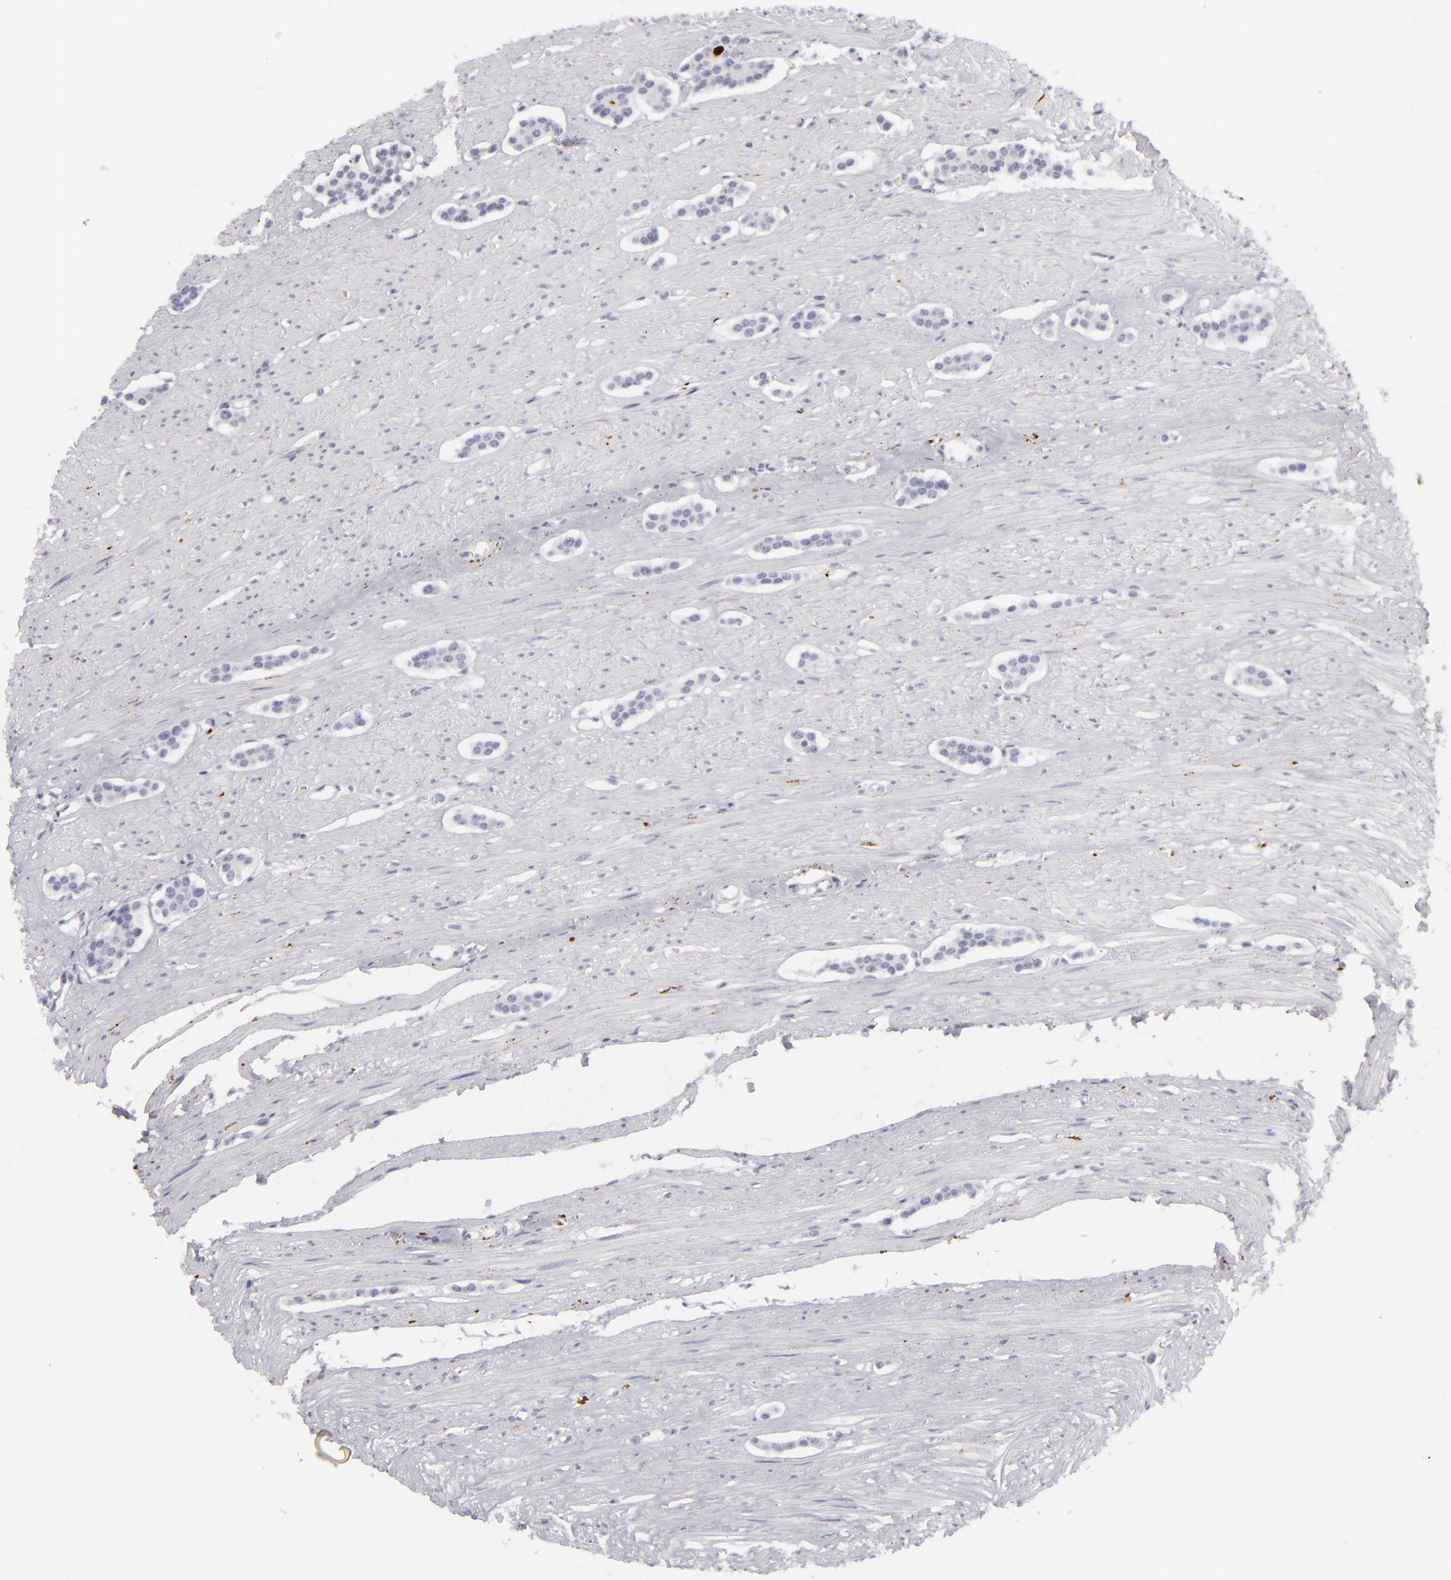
{"staining": {"intensity": "negative", "quantity": "none", "location": "none"}, "tissue": "carcinoid", "cell_type": "Tumor cells", "image_type": "cancer", "snomed": [{"axis": "morphology", "description": "Carcinoid, malignant, NOS"}, {"axis": "topography", "description": "Small intestine"}], "caption": "DAB immunohistochemical staining of carcinoid reveals no significant expression in tumor cells.", "gene": "C9", "patient": {"sex": "male", "age": 60}}